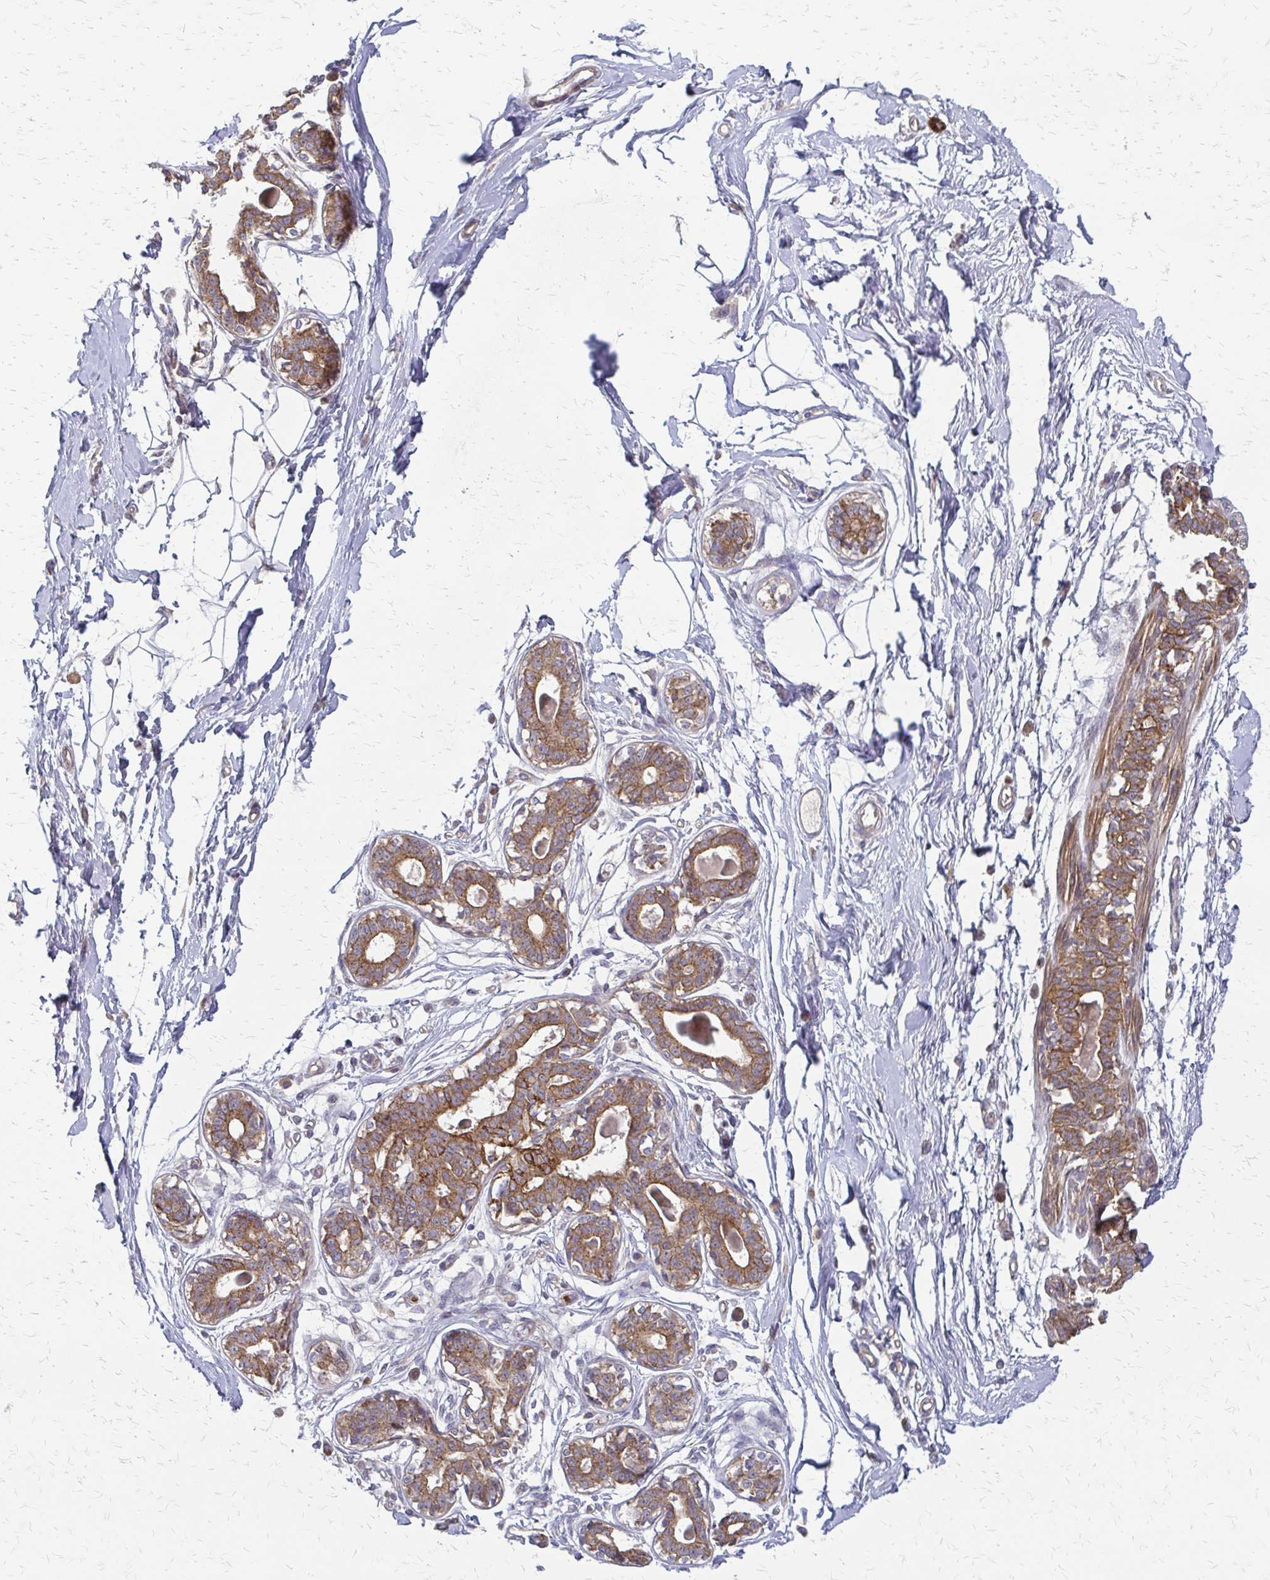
{"staining": {"intensity": "negative", "quantity": "none", "location": "none"}, "tissue": "breast", "cell_type": "Adipocytes", "image_type": "normal", "snomed": [{"axis": "morphology", "description": "Normal tissue, NOS"}, {"axis": "topography", "description": "Breast"}], "caption": "DAB immunohistochemical staining of normal breast reveals no significant positivity in adipocytes.", "gene": "ZNF383", "patient": {"sex": "female", "age": 45}}